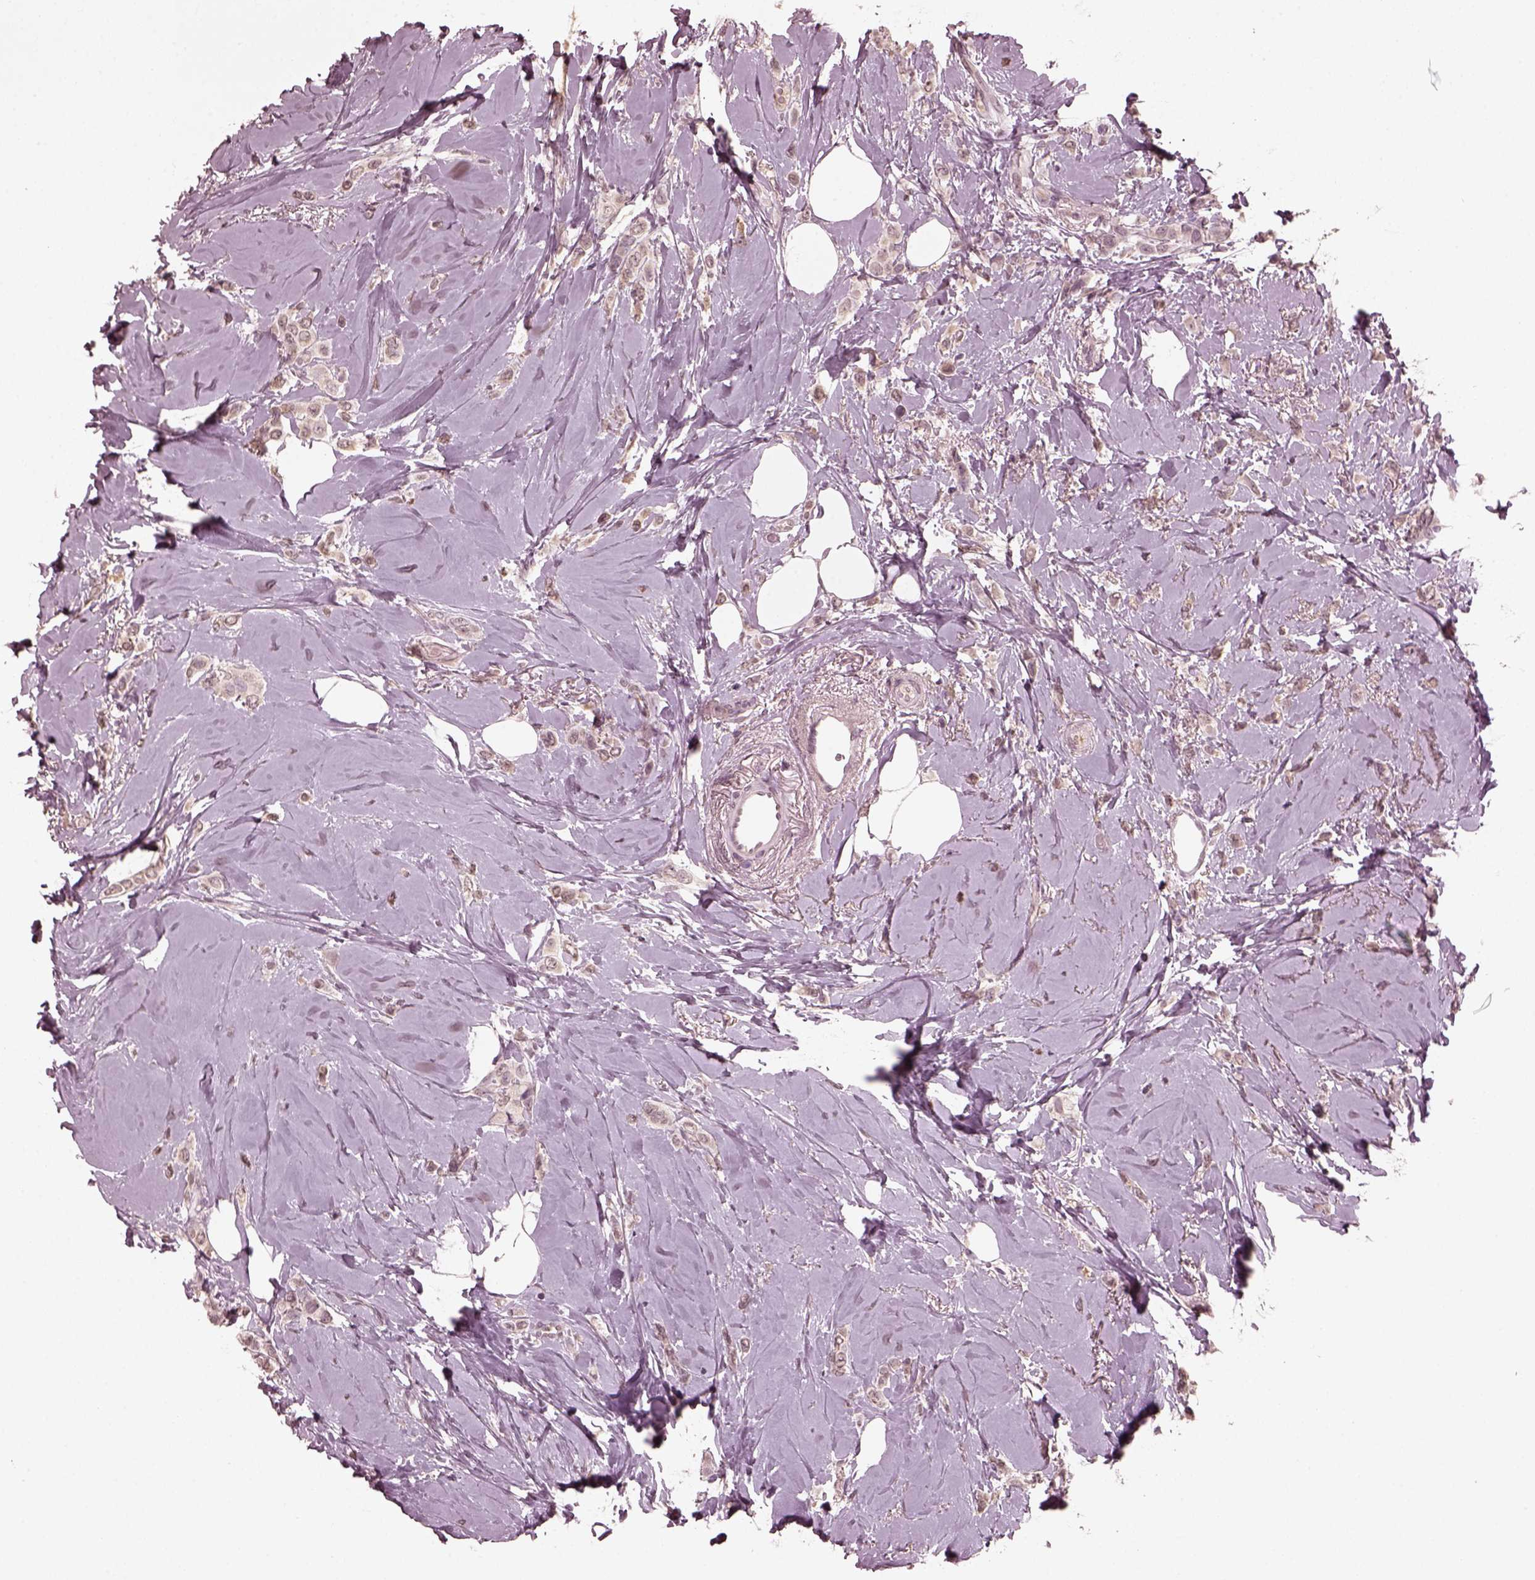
{"staining": {"intensity": "negative", "quantity": "none", "location": "none"}, "tissue": "breast cancer", "cell_type": "Tumor cells", "image_type": "cancer", "snomed": [{"axis": "morphology", "description": "Lobular carcinoma"}, {"axis": "topography", "description": "Breast"}], "caption": "Micrograph shows no significant protein positivity in tumor cells of breast lobular carcinoma.", "gene": "KRT79", "patient": {"sex": "female", "age": 66}}